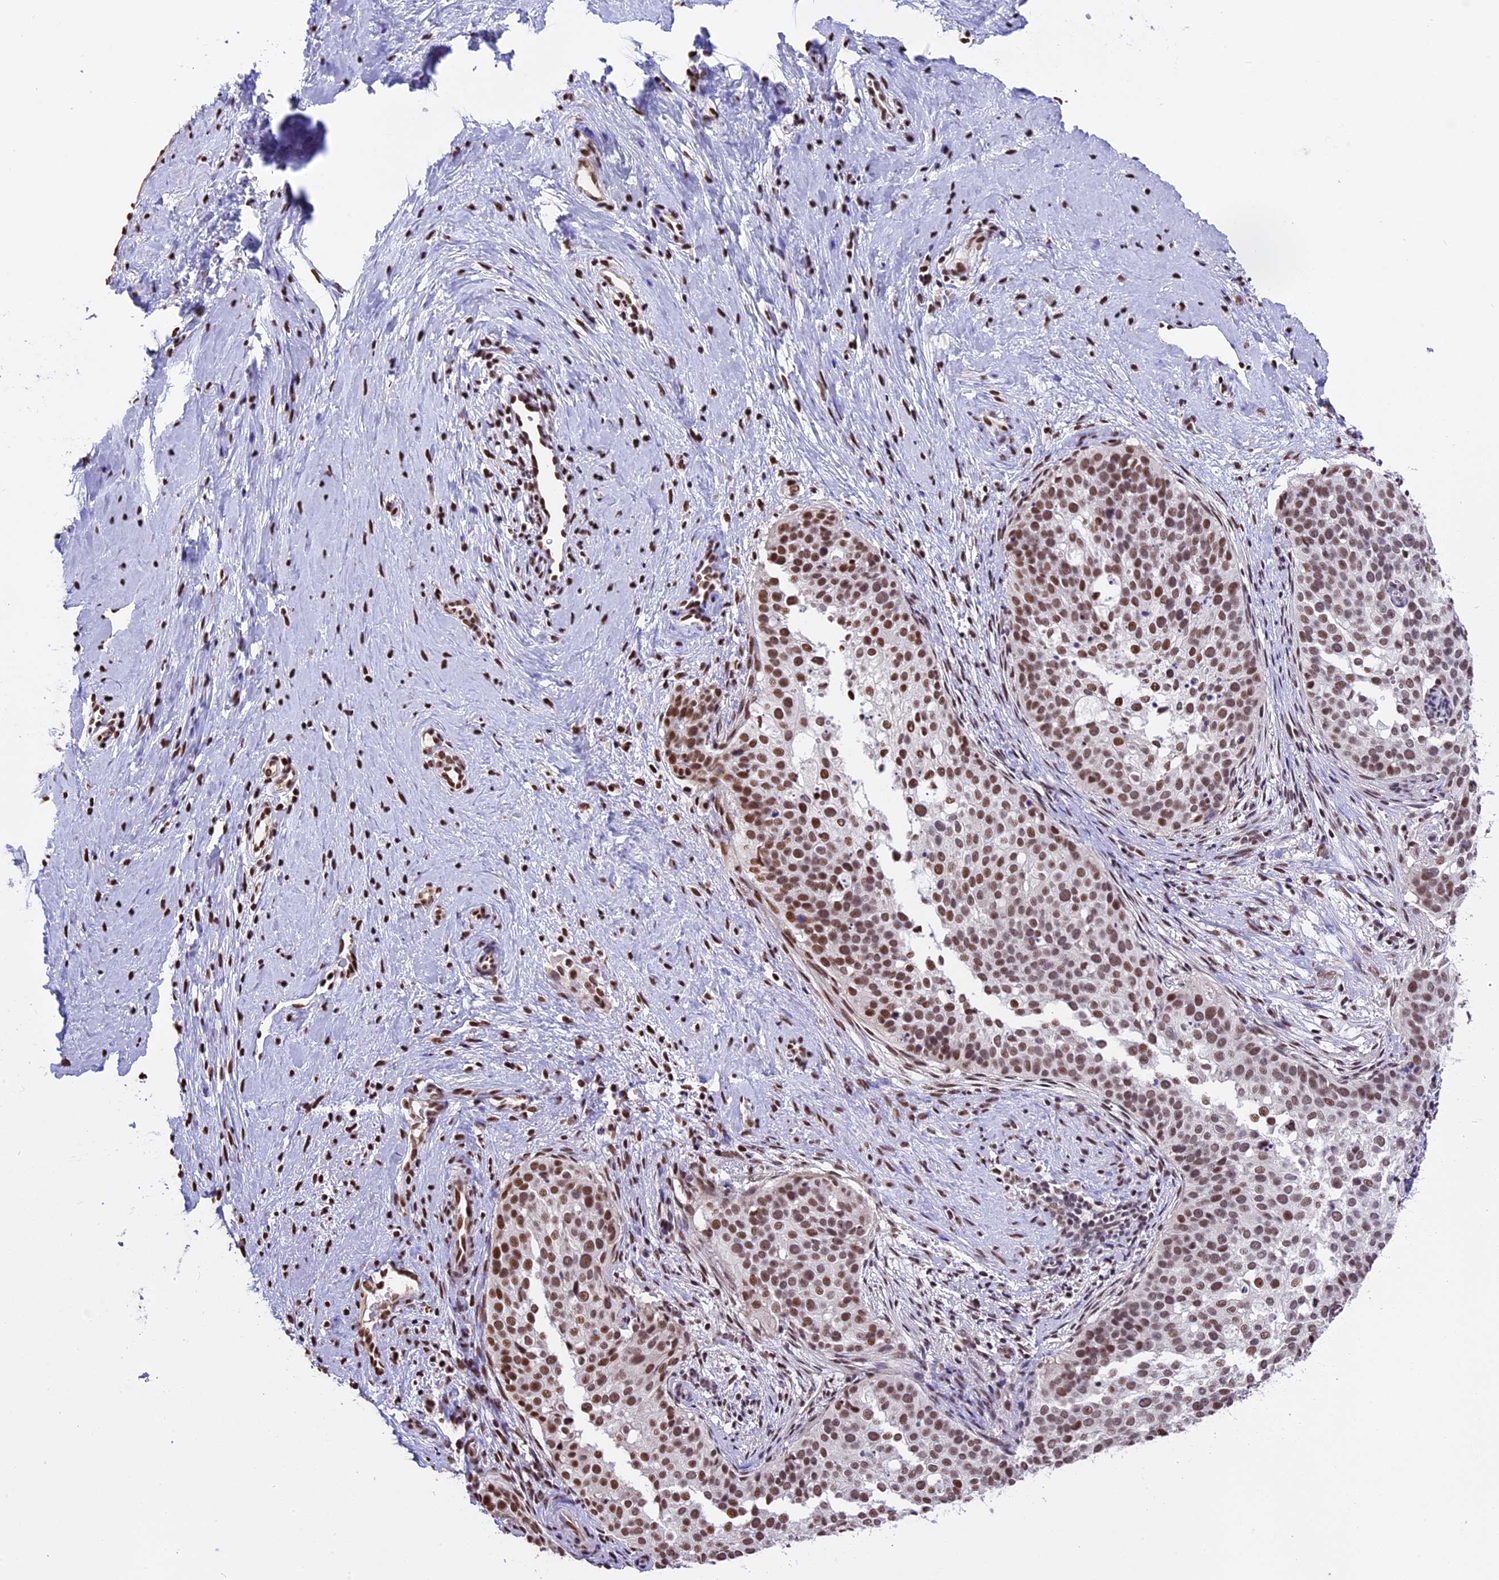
{"staining": {"intensity": "moderate", "quantity": ">75%", "location": "nuclear"}, "tissue": "cervical cancer", "cell_type": "Tumor cells", "image_type": "cancer", "snomed": [{"axis": "morphology", "description": "Squamous cell carcinoma, NOS"}, {"axis": "topography", "description": "Cervix"}], "caption": "Immunohistochemical staining of cervical squamous cell carcinoma displays medium levels of moderate nuclear staining in approximately >75% of tumor cells. Using DAB (brown) and hematoxylin (blue) stains, captured at high magnification using brightfield microscopy.", "gene": "POLR3E", "patient": {"sex": "female", "age": 44}}